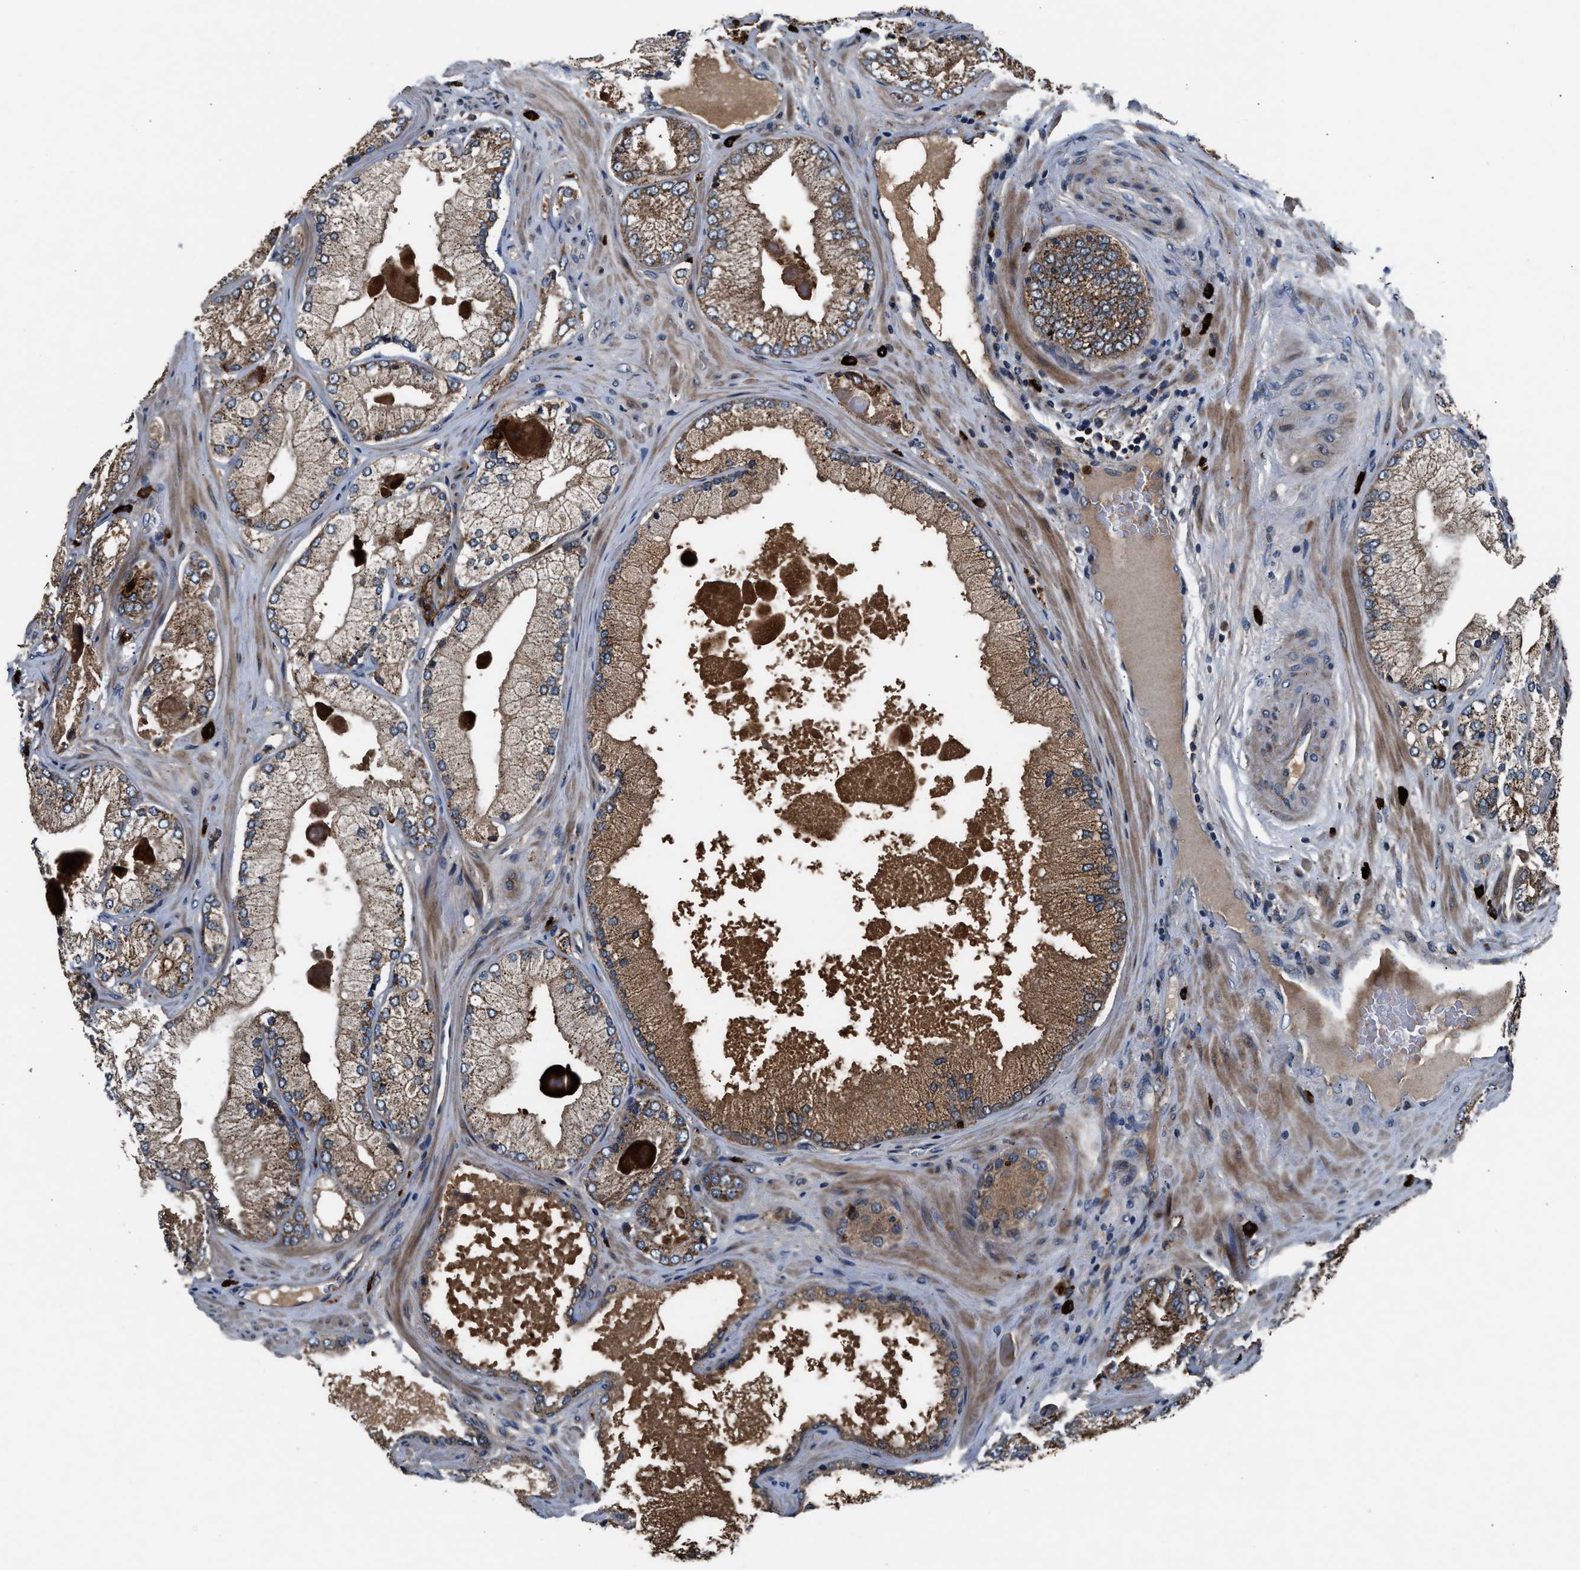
{"staining": {"intensity": "moderate", "quantity": ">75%", "location": "cytoplasmic/membranous"}, "tissue": "prostate cancer", "cell_type": "Tumor cells", "image_type": "cancer", "snomed": [{"axis": "morphology", "description": "Adenocarcinoma, Low grade"}, {"axis": "topography", "description": "Prostate"}], "caption": "Immunohistochemical staining of human prostate cancer (adenocarcinoma (low-grade)) exhibits medium levels of moderate cytoplasmic/membranous protein expression in about >75% of tumor cells. (brown staining indicates protein expression, while blue staining denotes nuclei).", "gene": "FAM221A", "patient": {"sex": "male", "age": 65}}